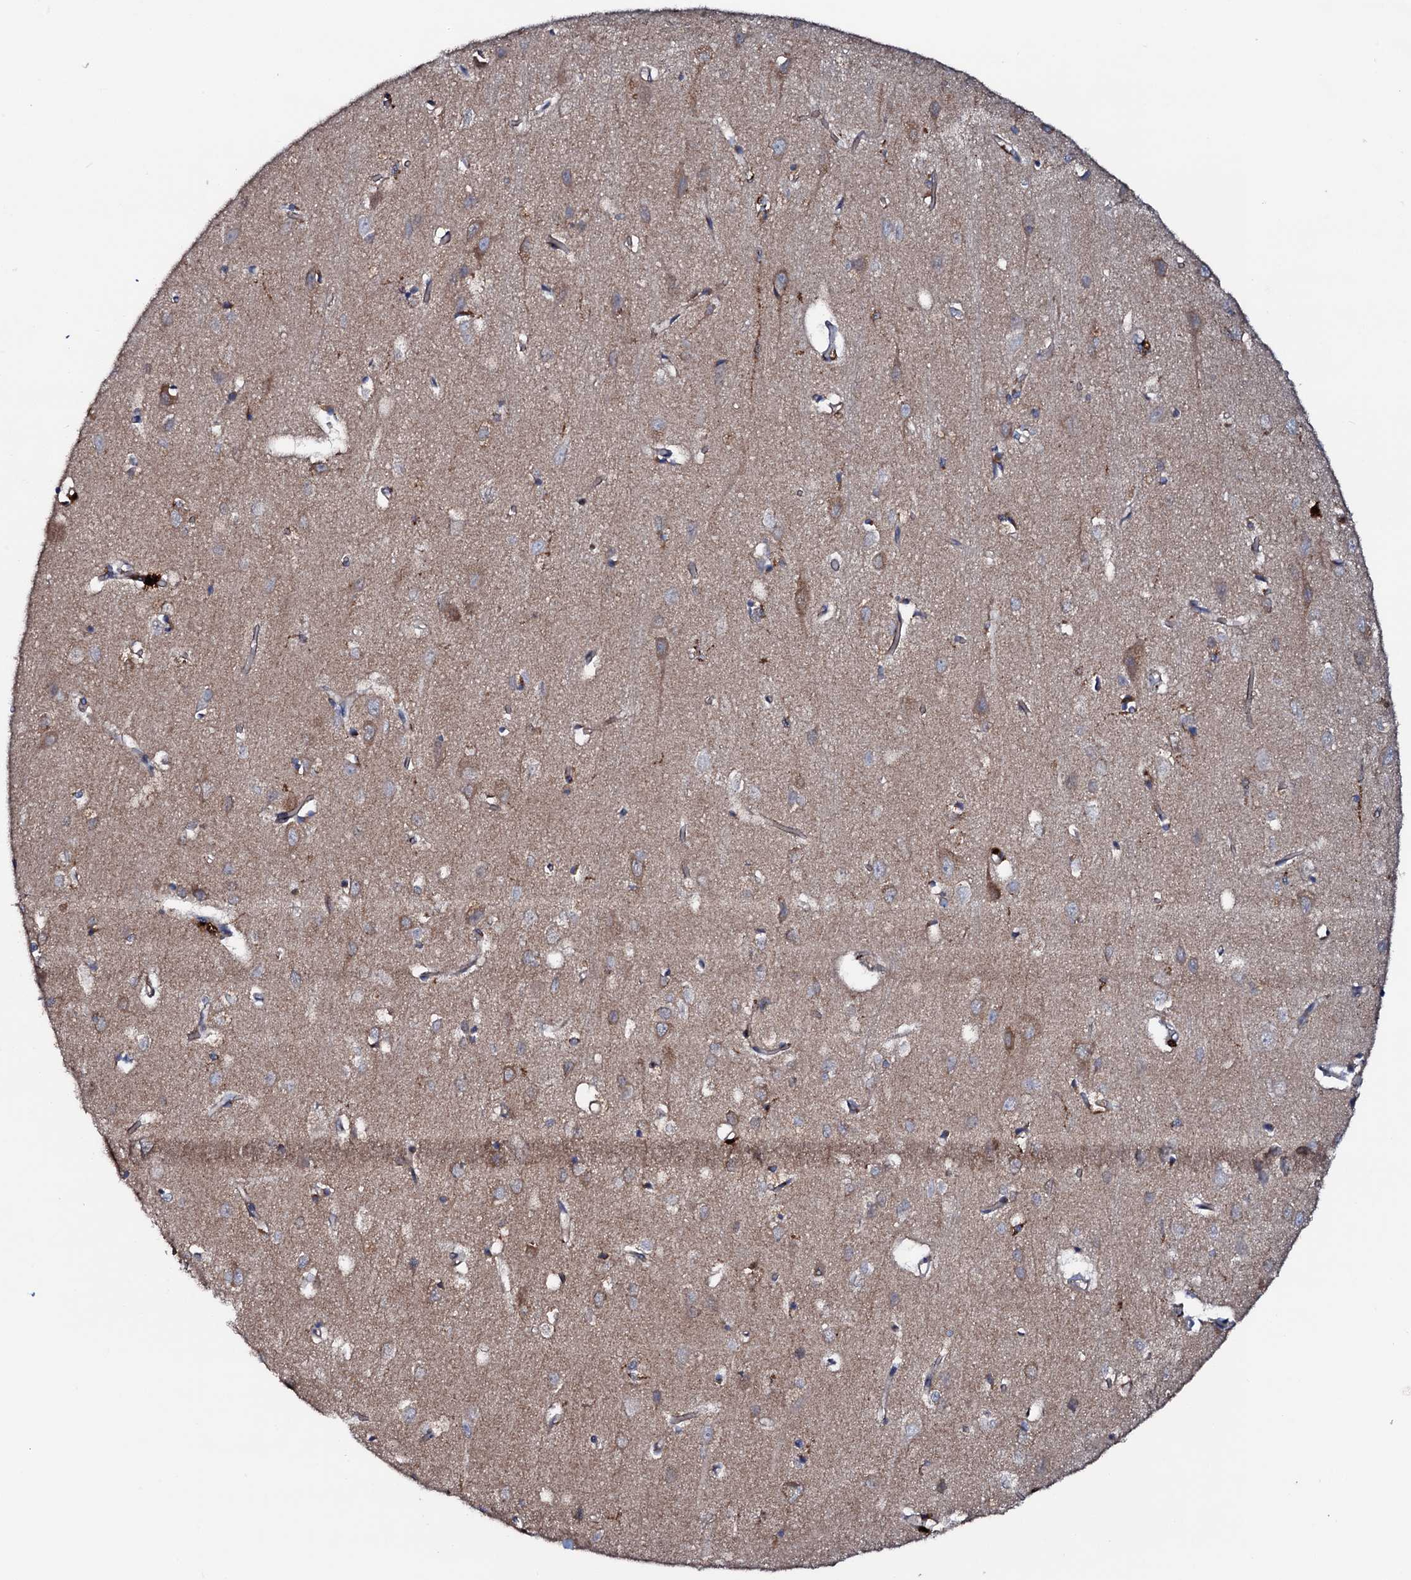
{"staining": {"intensity": "moderate", "quantity": "25%-75%", "location": "cytoplasmic/membranous"}, "tissue": "cerebral cortex", "cell_type": "Endothelial cells", "image_type": "normal", "snomed": [{"axis": "morphology", "description": "Normal tissue, NOS"}, {"axis": "topography", "description": "Cerebral cortex"}], "caption": "IHC histopathology image of benign cerebral cortex stained for a protein (brown), which shows medium levels of moderate cytoplasmic/membranous expression in approximately 25%-75% of endothelial cells.", "gene": "P2RX4", "patient": {"sex": "female", "age": 64}}